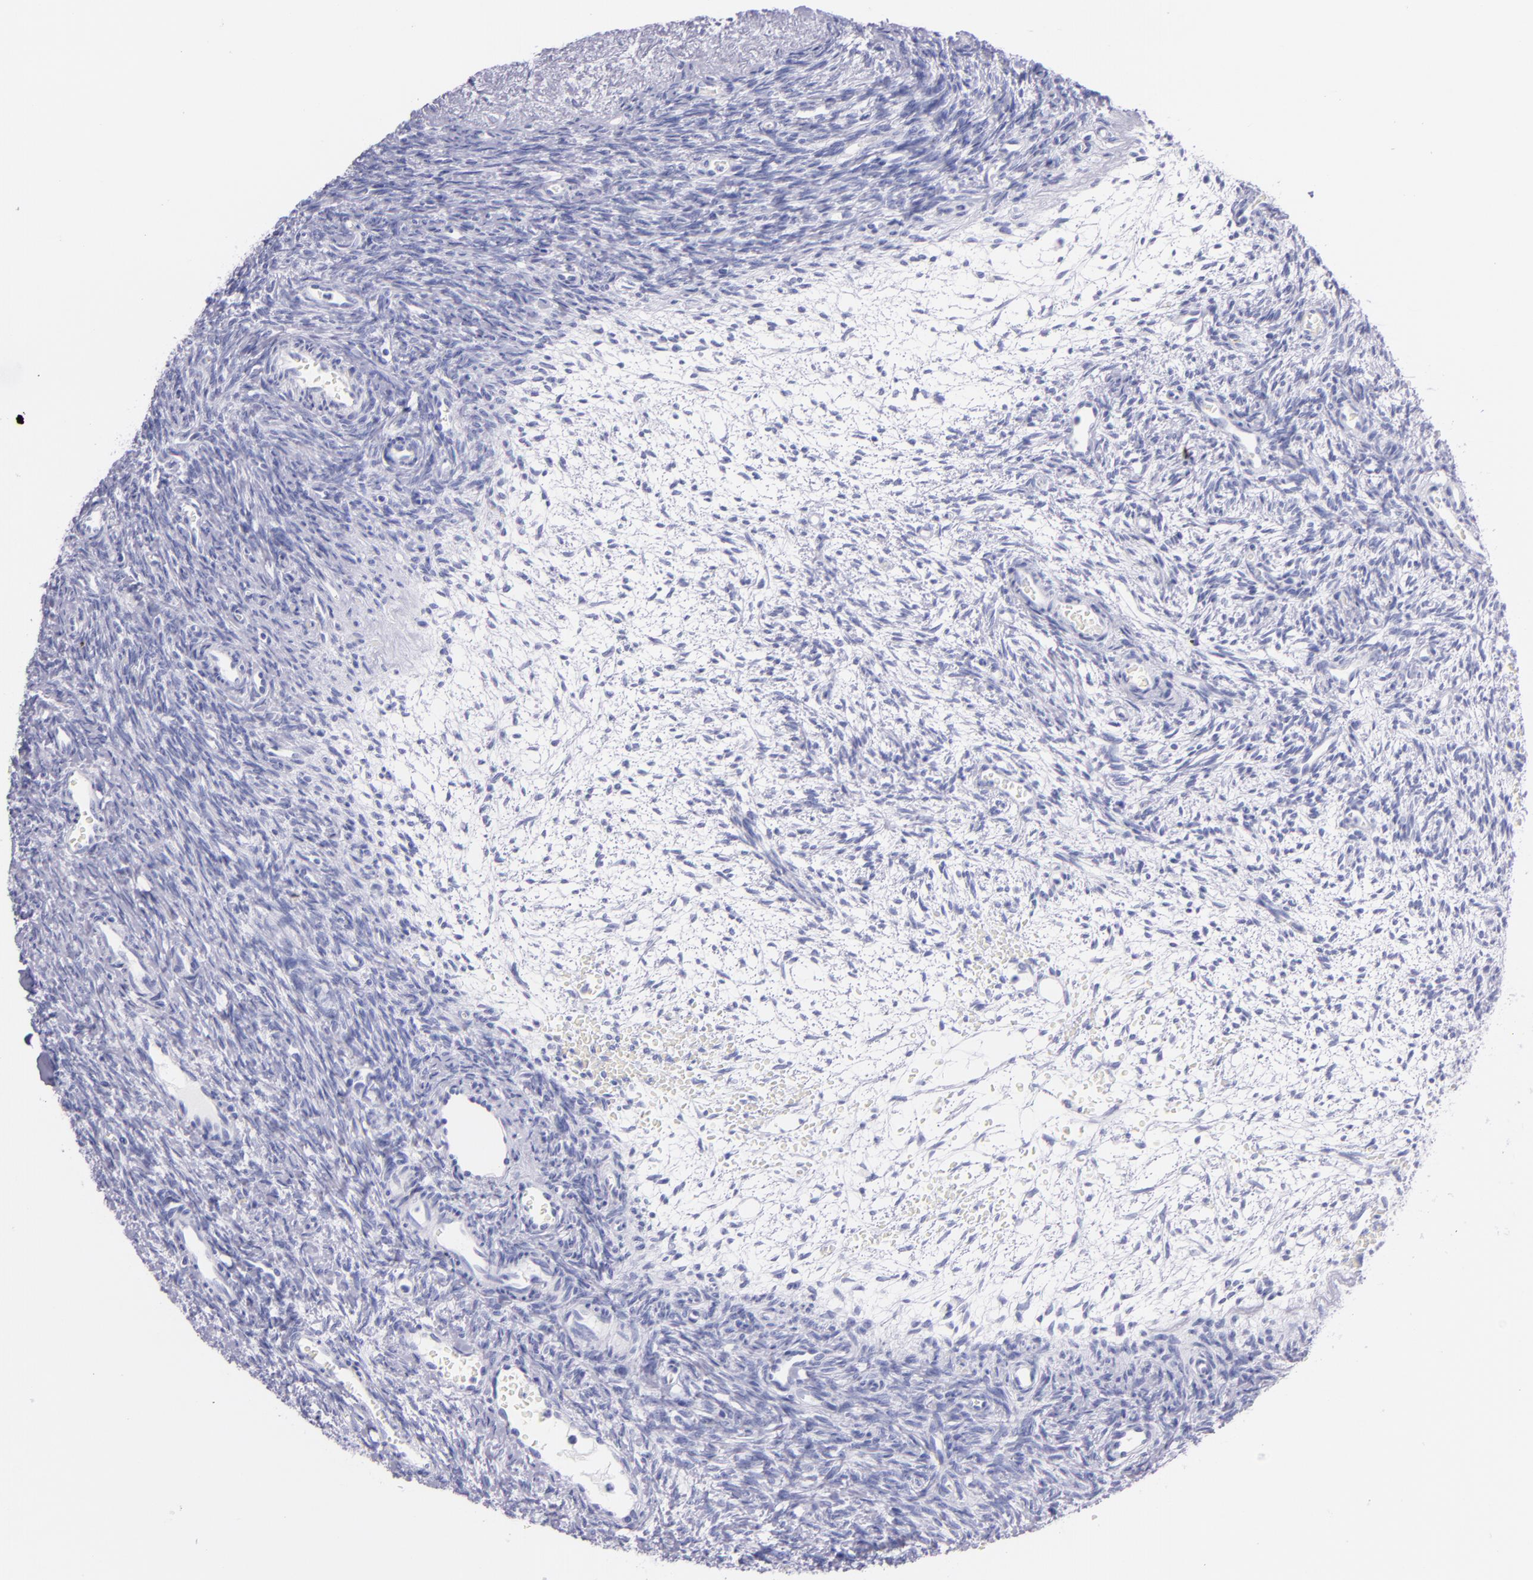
{"staining": {"intensity": "negative", "quantity": "none", "location": "none"}, "tissue": "ovary", "cell_type": "Follicle cells", "image_type": "normal", "snomed": [{"axis": "morphology", "description": "Normal tissue, NOS"}, {"axis": "topography", "description": "Ovary"}], "caption": "Immunohistochemical staining of unremarkable human ovary exhibits no significant expression in follicle cells.", "gene": "SFTPA2", "patient": {"sex": "female", "age": 39}}